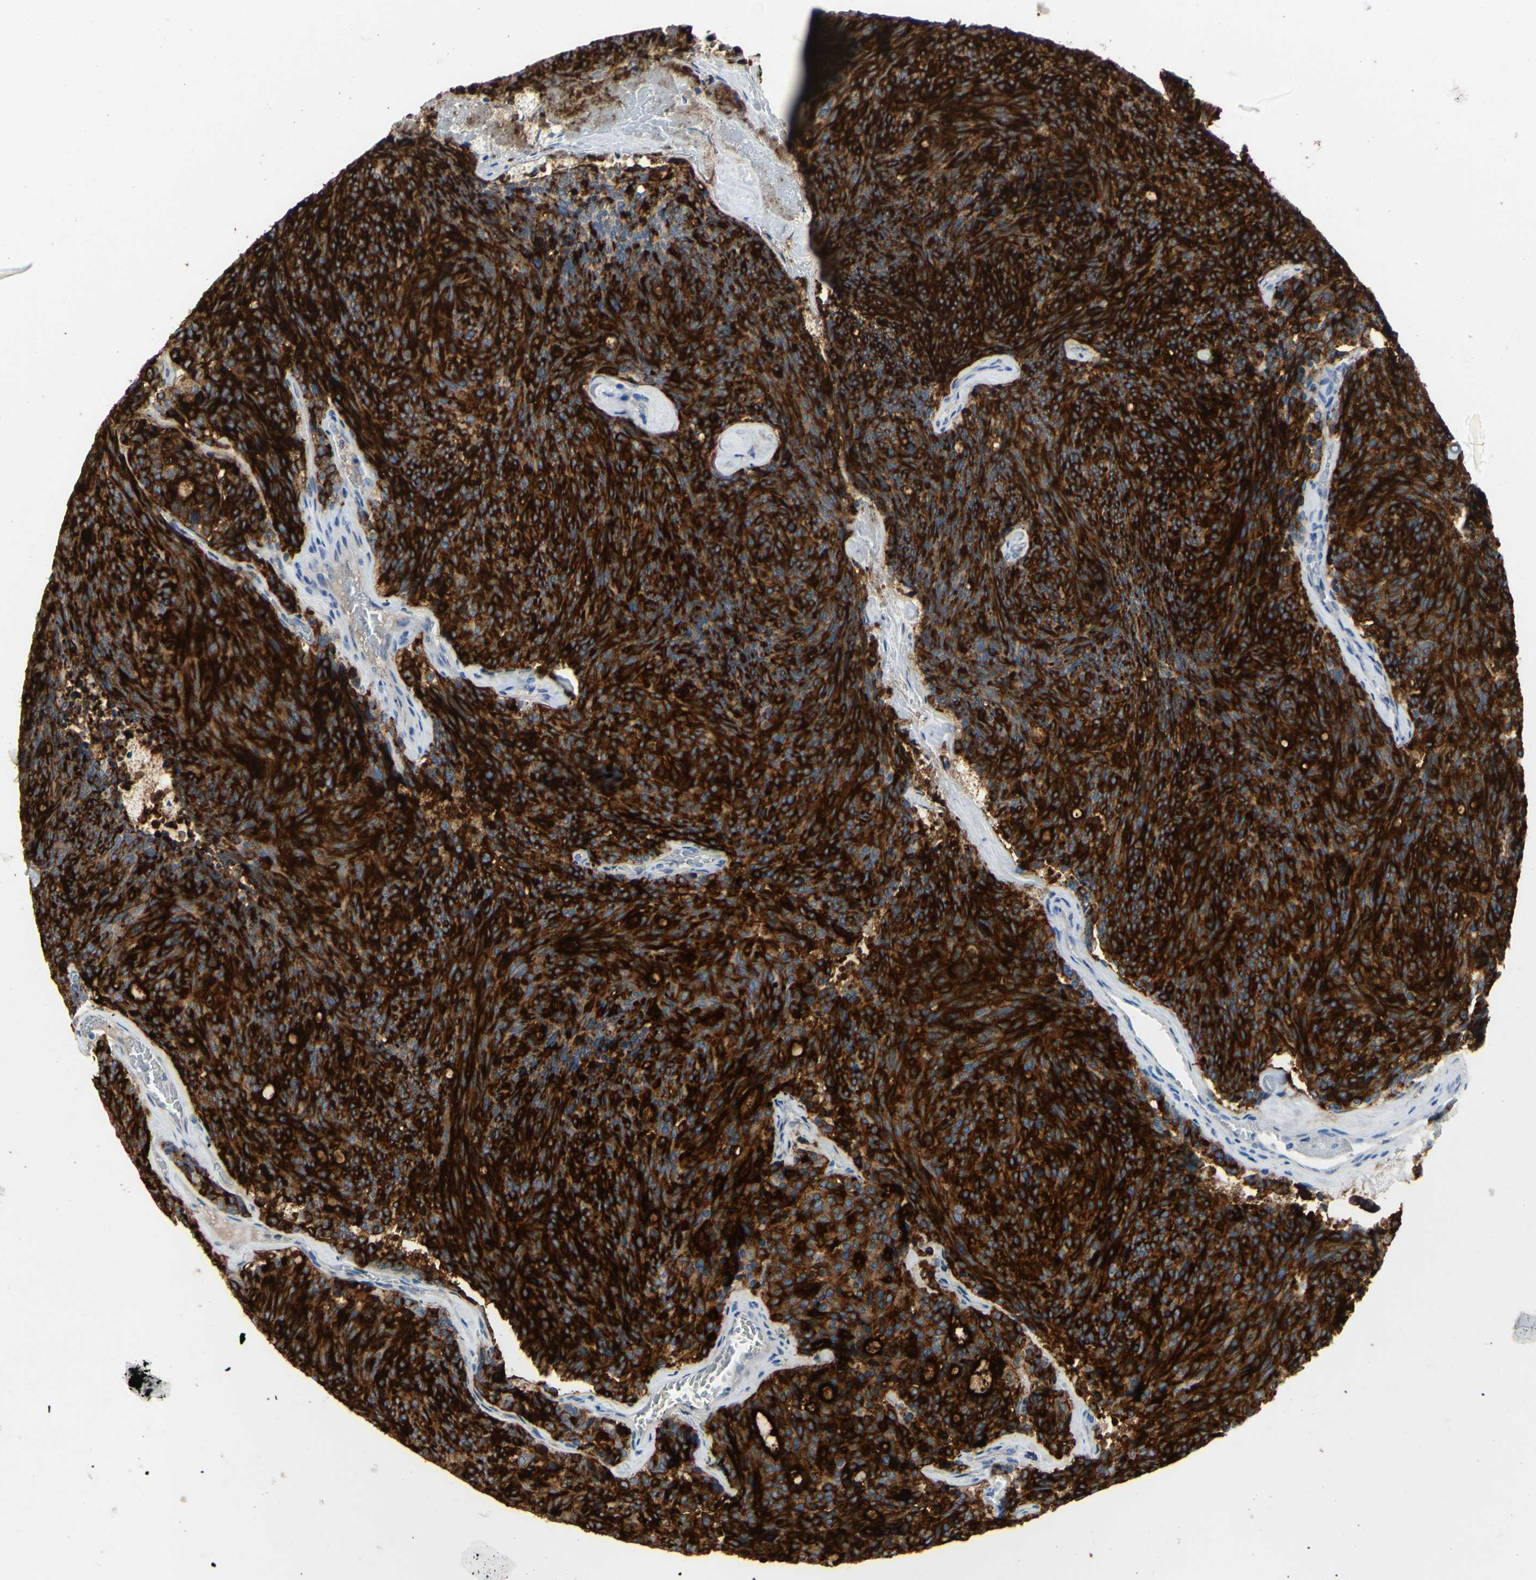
{"staining": {"intensity": "strong", "quantity": ">75%", "location": "cytoplasmic/membranous"}, "tissue": "carcinoid", "cell_type": "Tumor cells", "image_type": "cancer", "snomed": [{"axis": "morphology", "description": "Carcinoid, malignant, NOS"}, {"axis": "topography", "description": "Pancreas"}], "caption": "Immunohistochemical staining of human malignant carcinoid exhibits high levels of strong cytoplasmic/membranous protein staining in approximately >75% of tumor cells. Ihc stains the protein of interest in brown and the nuclei are stained blue.", "gene": "MUC1", "patient": {"sex": "female", "age": 54}}